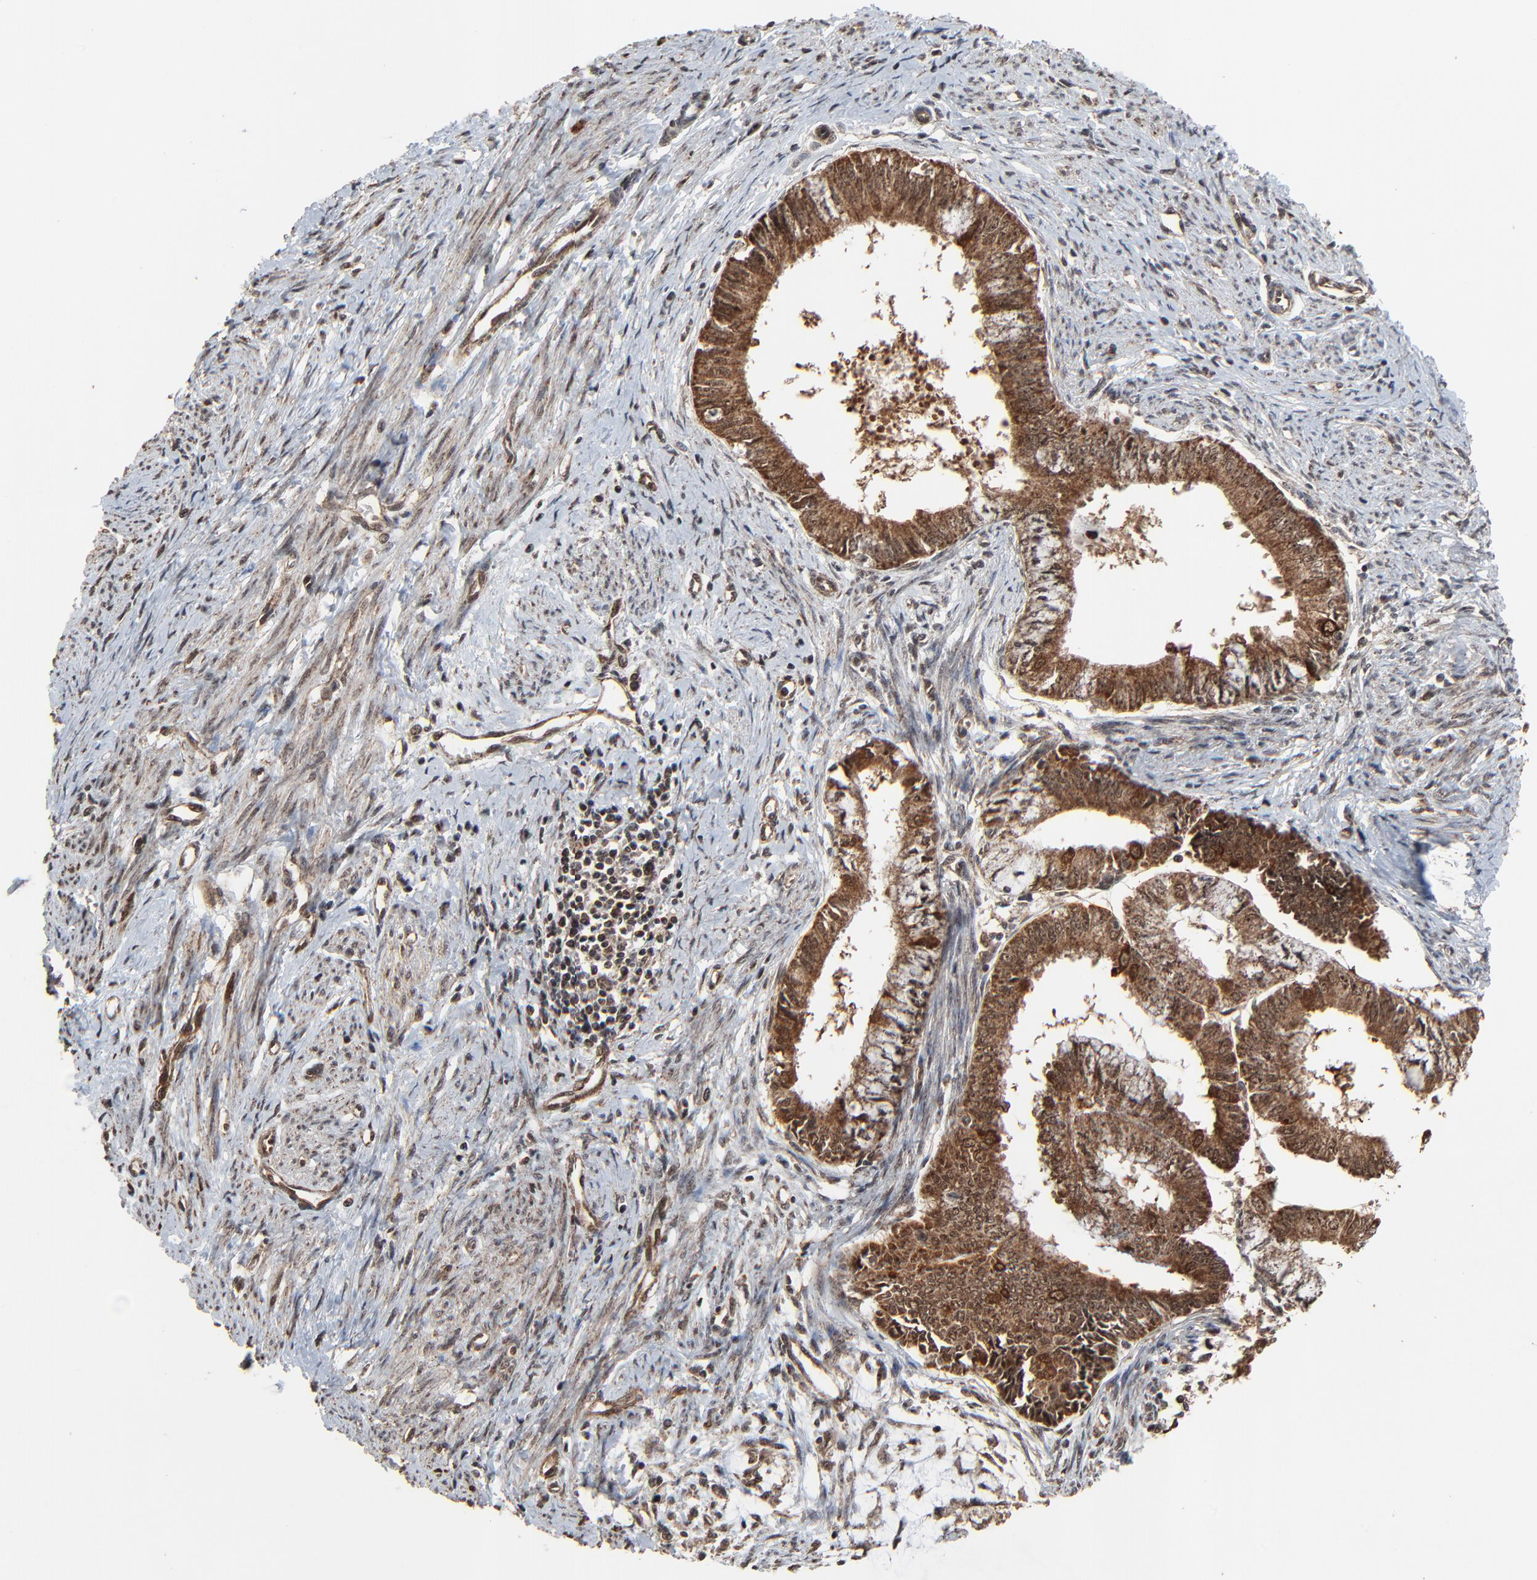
{"staining": {"intensity": "strong", "quantity": ">75%", "location": "cytoplasmic/membranous,nuclear"}, "tissue": "endometrial cancer", "cell_type": "Tumor cells", "image_type": "cancer", "snomed": [{"axis": "morphology", "description": "Adenocarcinoma, NOS"}, {"axis": "topography", "description": "Endometrium"}], "caption": "Brown immunohistochemical staining in adenocarcinoma (endometrial) reveals strong cytoplasmic/membranous and nuclear staining in about >75% of tumor cells. Nuclei are stained in blue.", "gene": "RHOJ", "patient": {"sex": "female", "age": 76}}